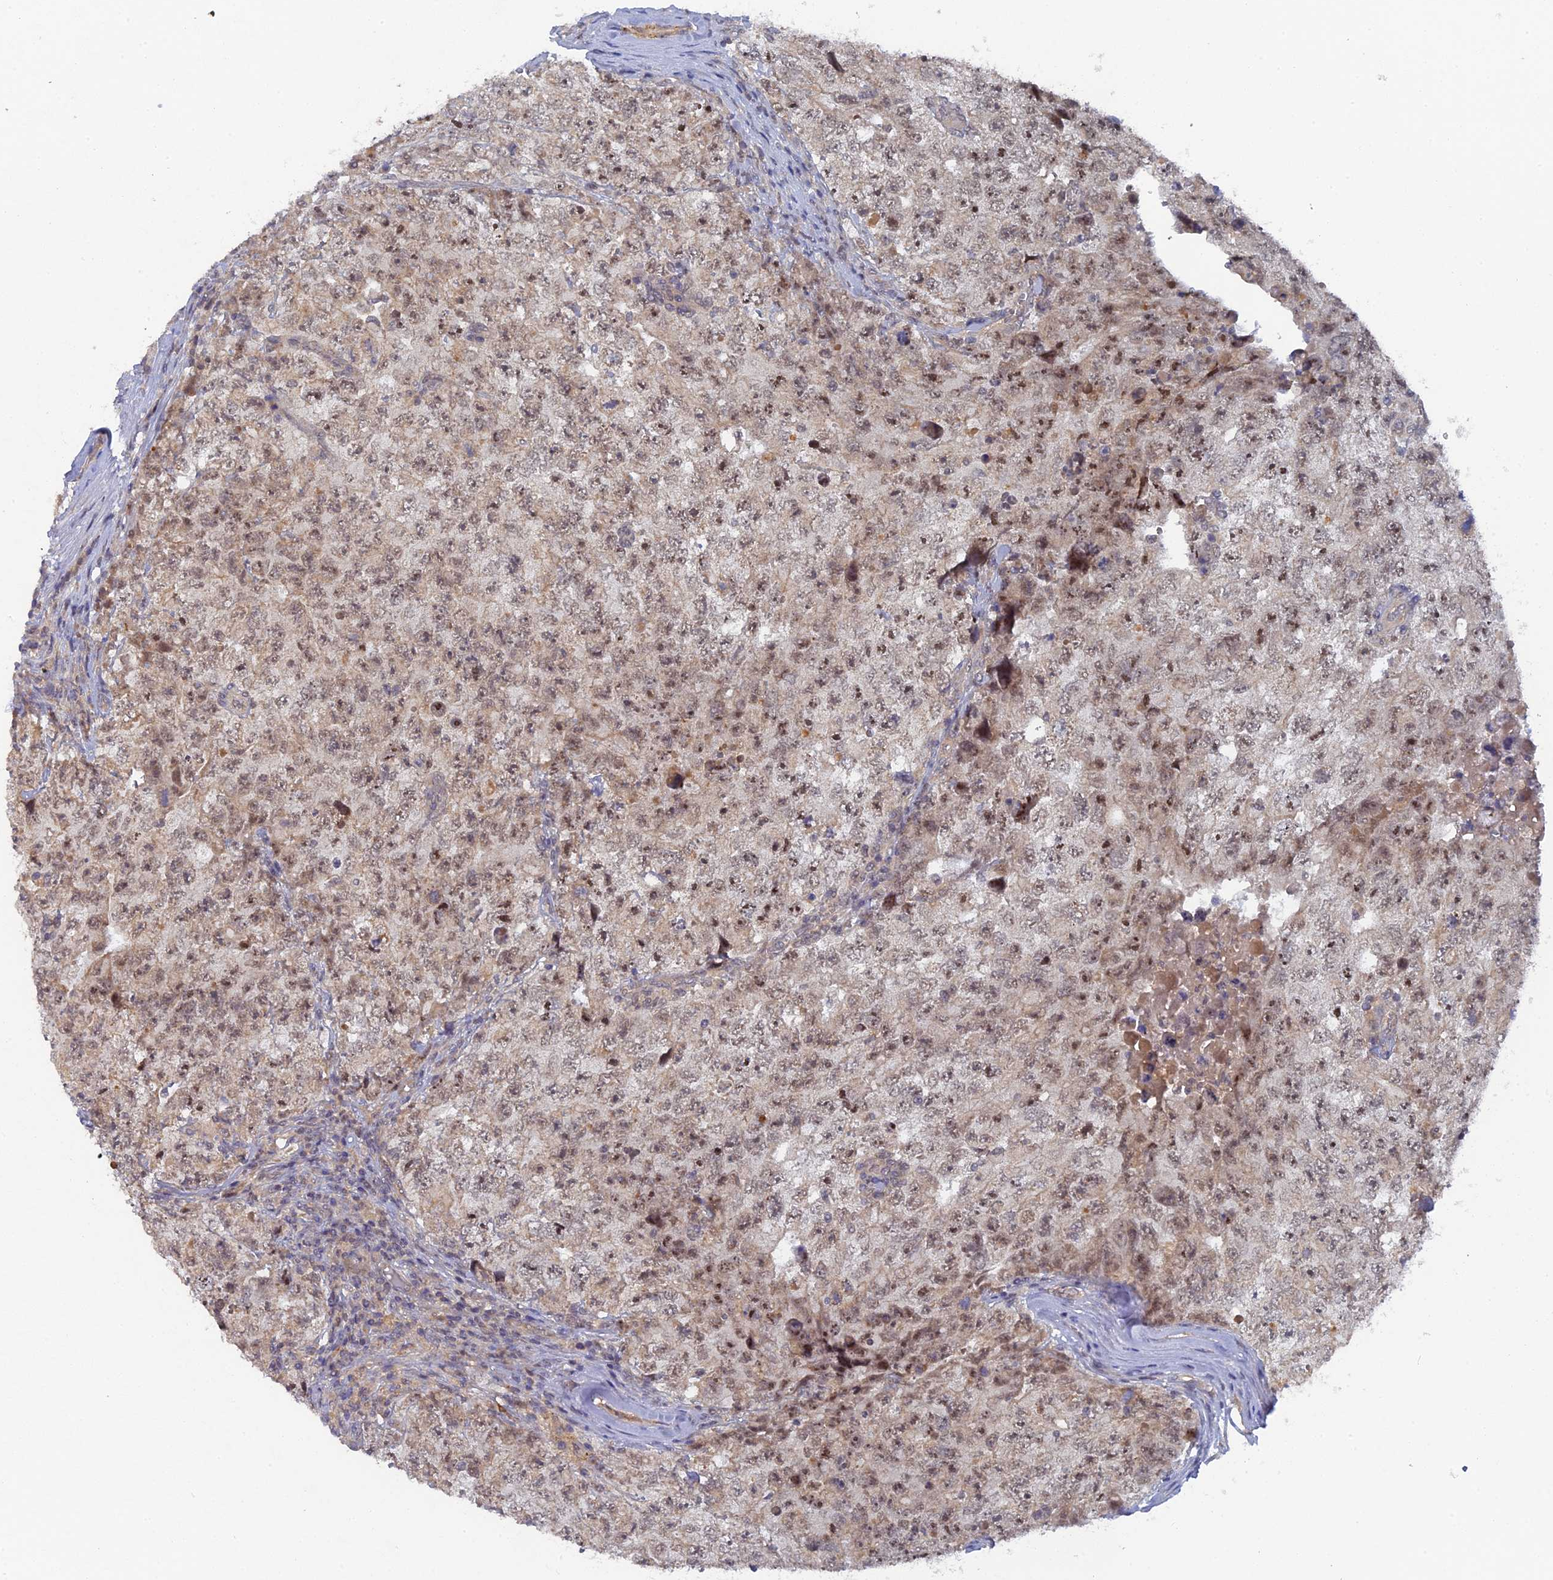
{"staining": {"intensity": "weak", "quantity": ">75%", "location": "nuclear"}, "tissue": "testis cancer", "cell_type": "Tumor cells", "image_type": "cancer", "snomed": [{"axis": "morphology", "description": "Carcinoma, Embryonal, NOS"}, {"axis": "topography", "description": "Testis"}], "caption": "Immunohistochemistry (IHC) photomicrograph of neoplastic tissue: testis cancer (embryonal carcinoma) stained using immunohistochemistry reveals low levels of weak protein expression localized specifically in the nuclear of tumor cells, appearing as a nuclear brown color.", "gene": "MIGA2", "patient": {"sex": "male", "age": 17}}